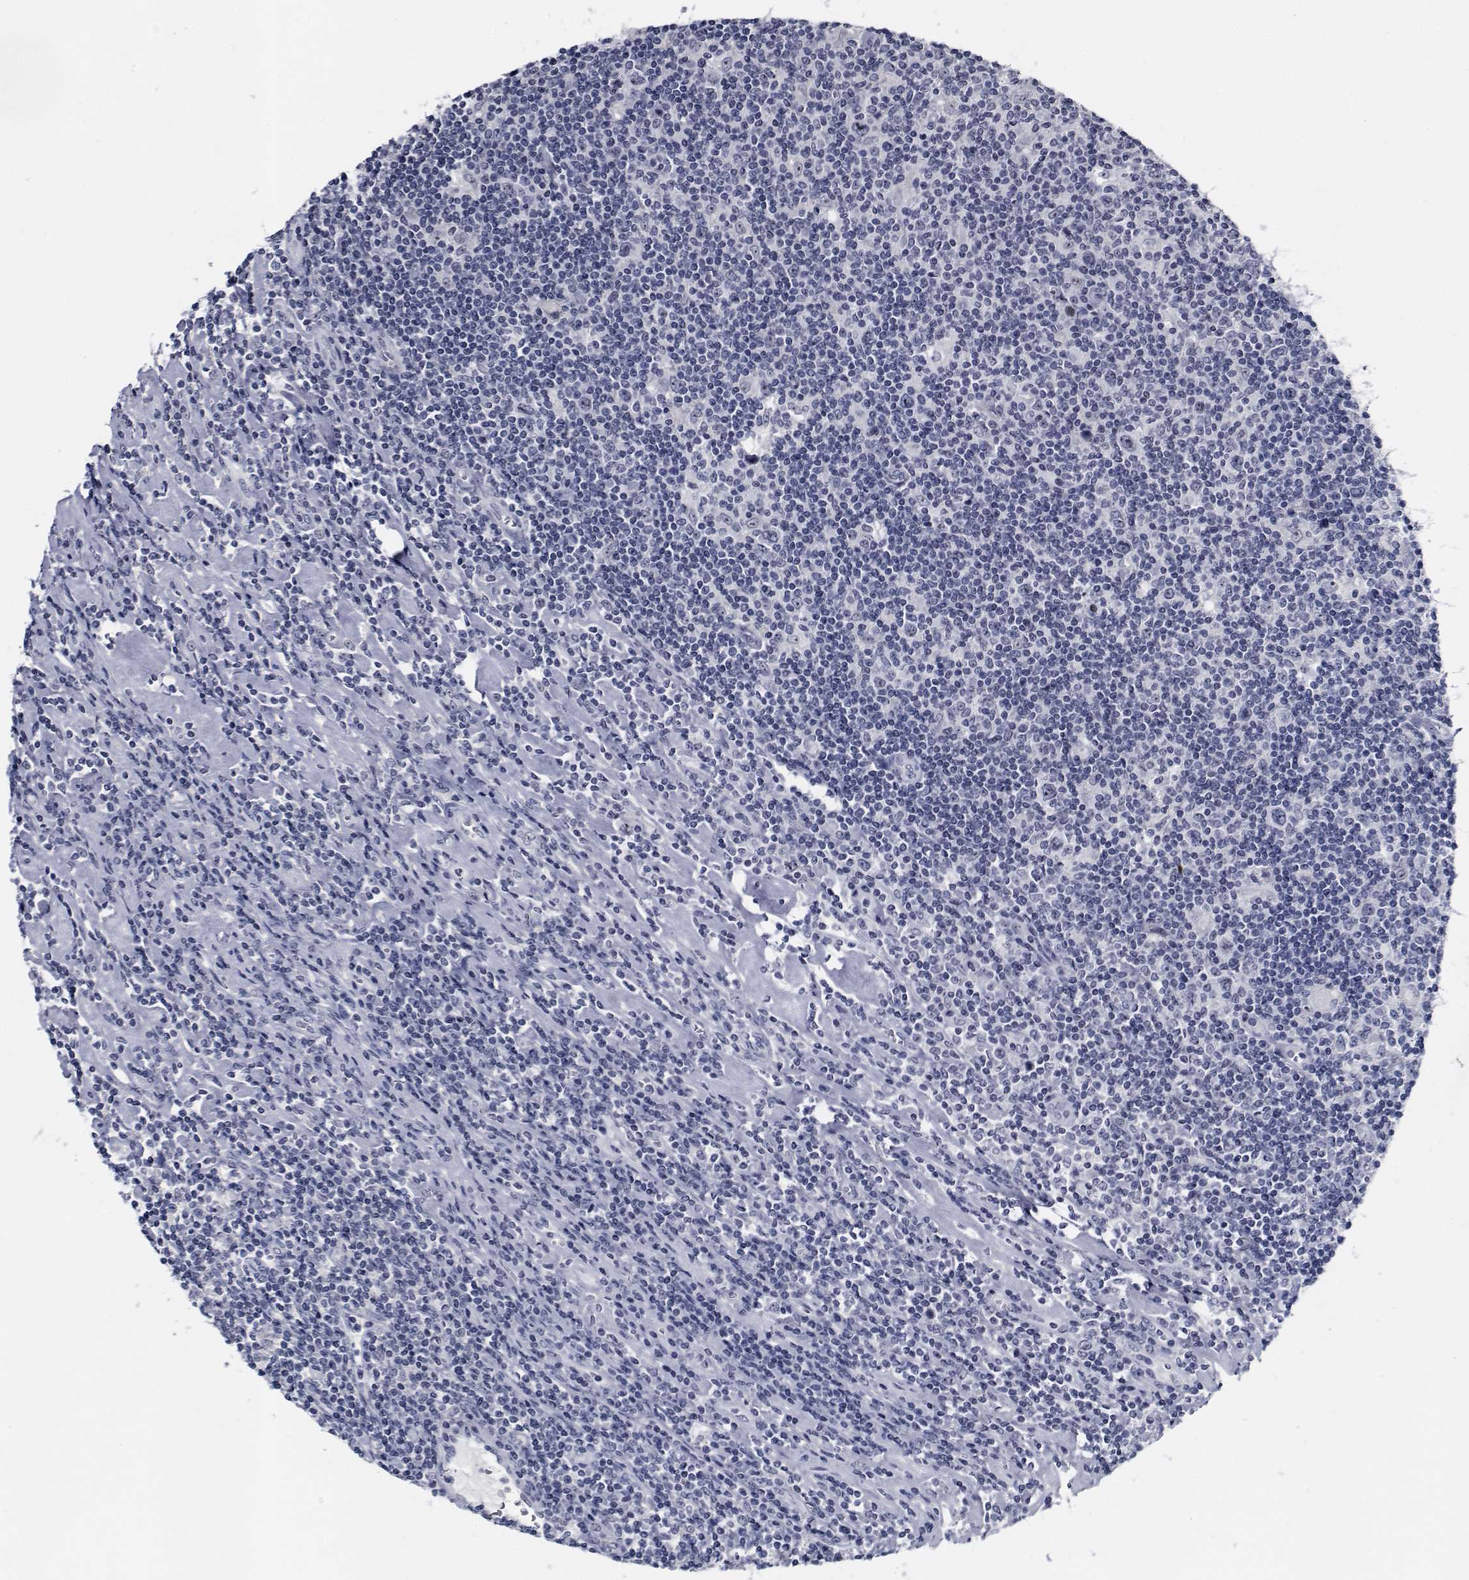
{"staining": {"intensity": "negative", "quantity": "none", "location": "none"}, "tissue": "lymphoma", "cell_type": "Tumor cells", "image_type": "cancer", "snomed": [{"axis": "morphology", "description": "Hodgkin's disease, NOS"}, {"axis": "topography", "description": "Lymph node"}], "caption": "Immunohistochemistry histopathology image of neoplastic tissue: human Hodgkin's disease stained with DAB shows no significant protein expression in tumor cells. (IHC, brightfield microscopy, high magnification).", "gene": "NVL", "patient": {"sex": "male", "age": 40}}